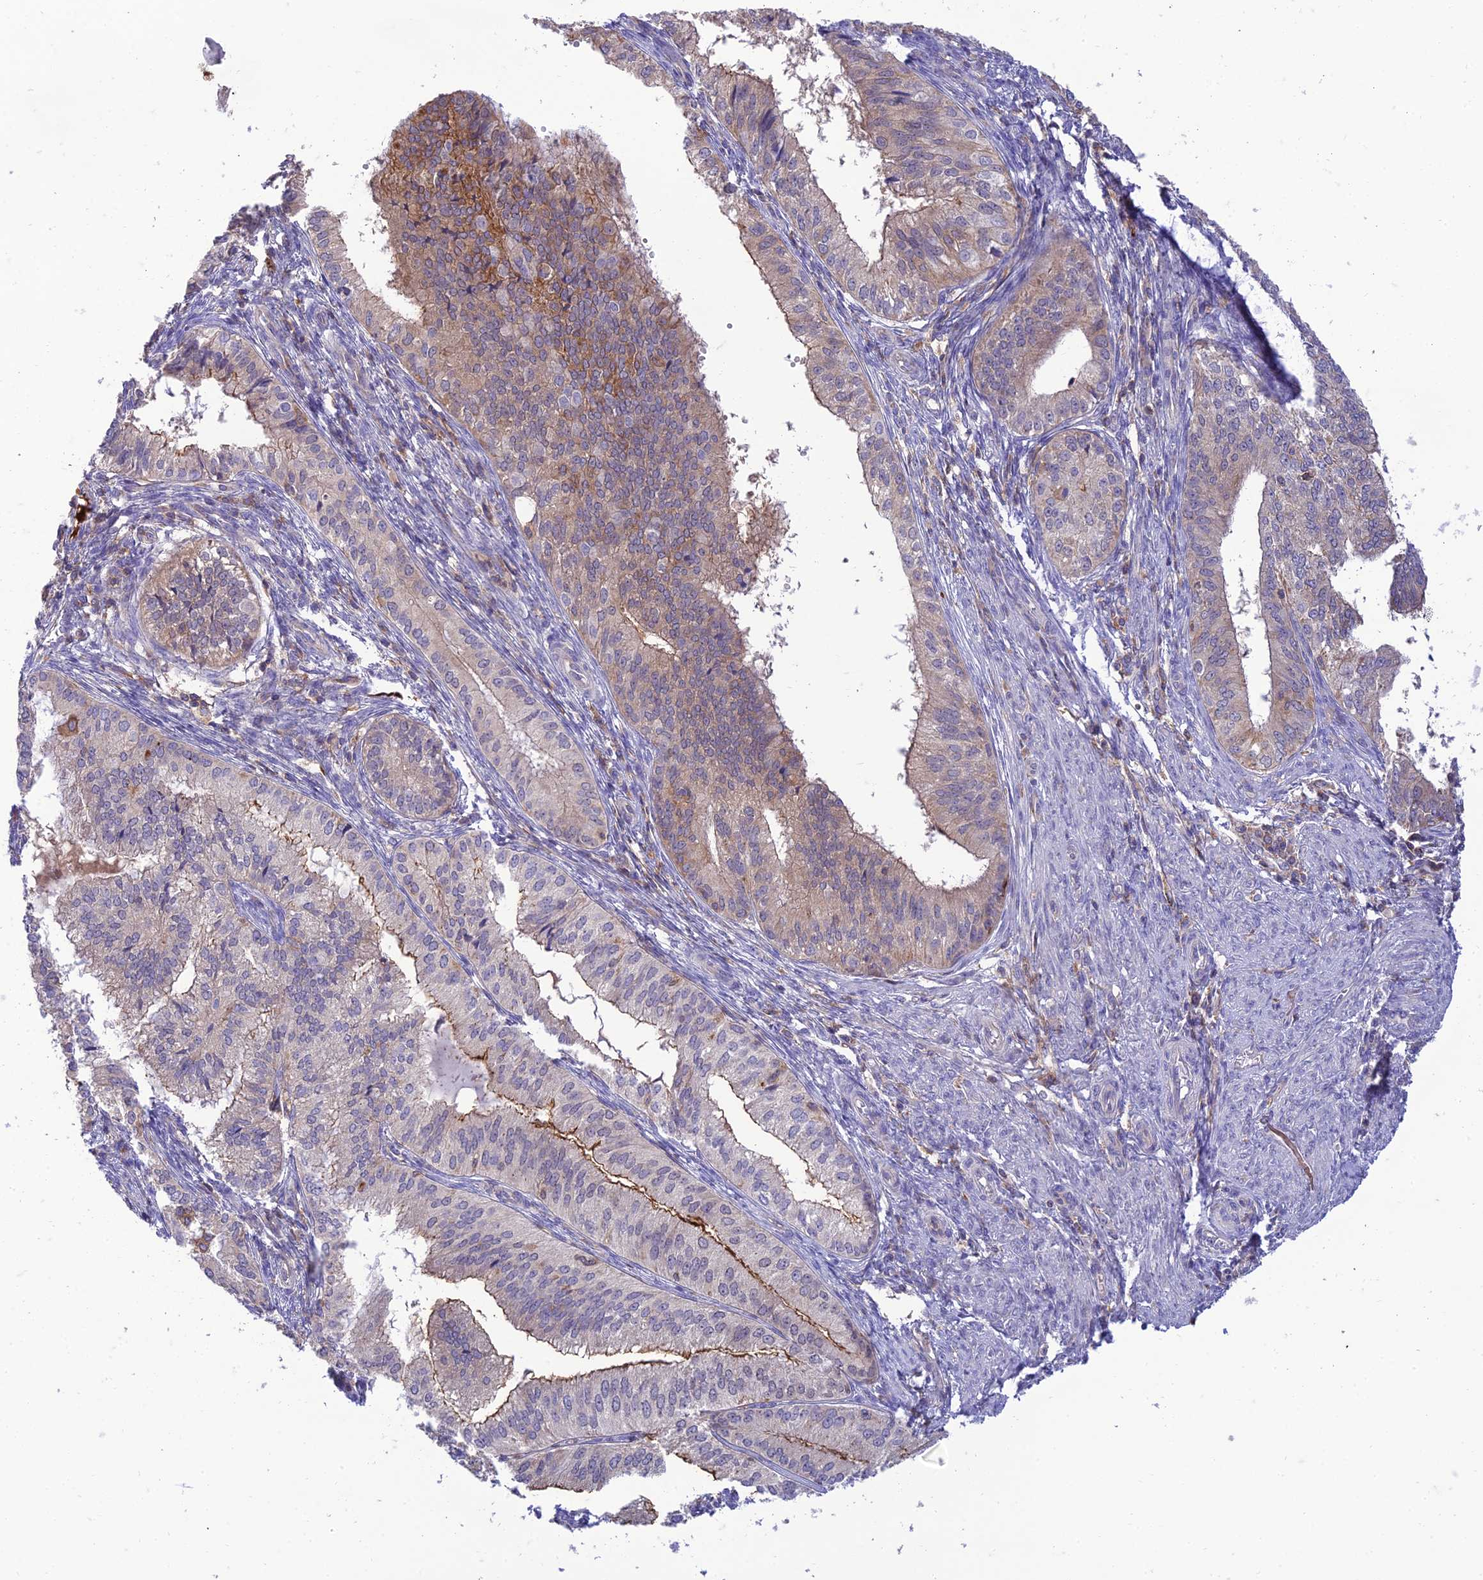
{"staining": {"intensity": "moderate", "quantity": "<25%", "location": "cytoplasmic/membranous"}, "tissue": "endometrial cancer", "cell_type": "Tumor cells", "image_type": "cancer", "snomed": [{"axis": "morphology", "description": "Adenocarcinoma, NOS"}, {"axis": "topography", "description": "Endometrium"}], "caption": "Endometrial cancer stained with a protein marker shows moderate staining in tumor cells.", "gene": "IRAK3", "patient": {"sex": "female", "age": 50}}